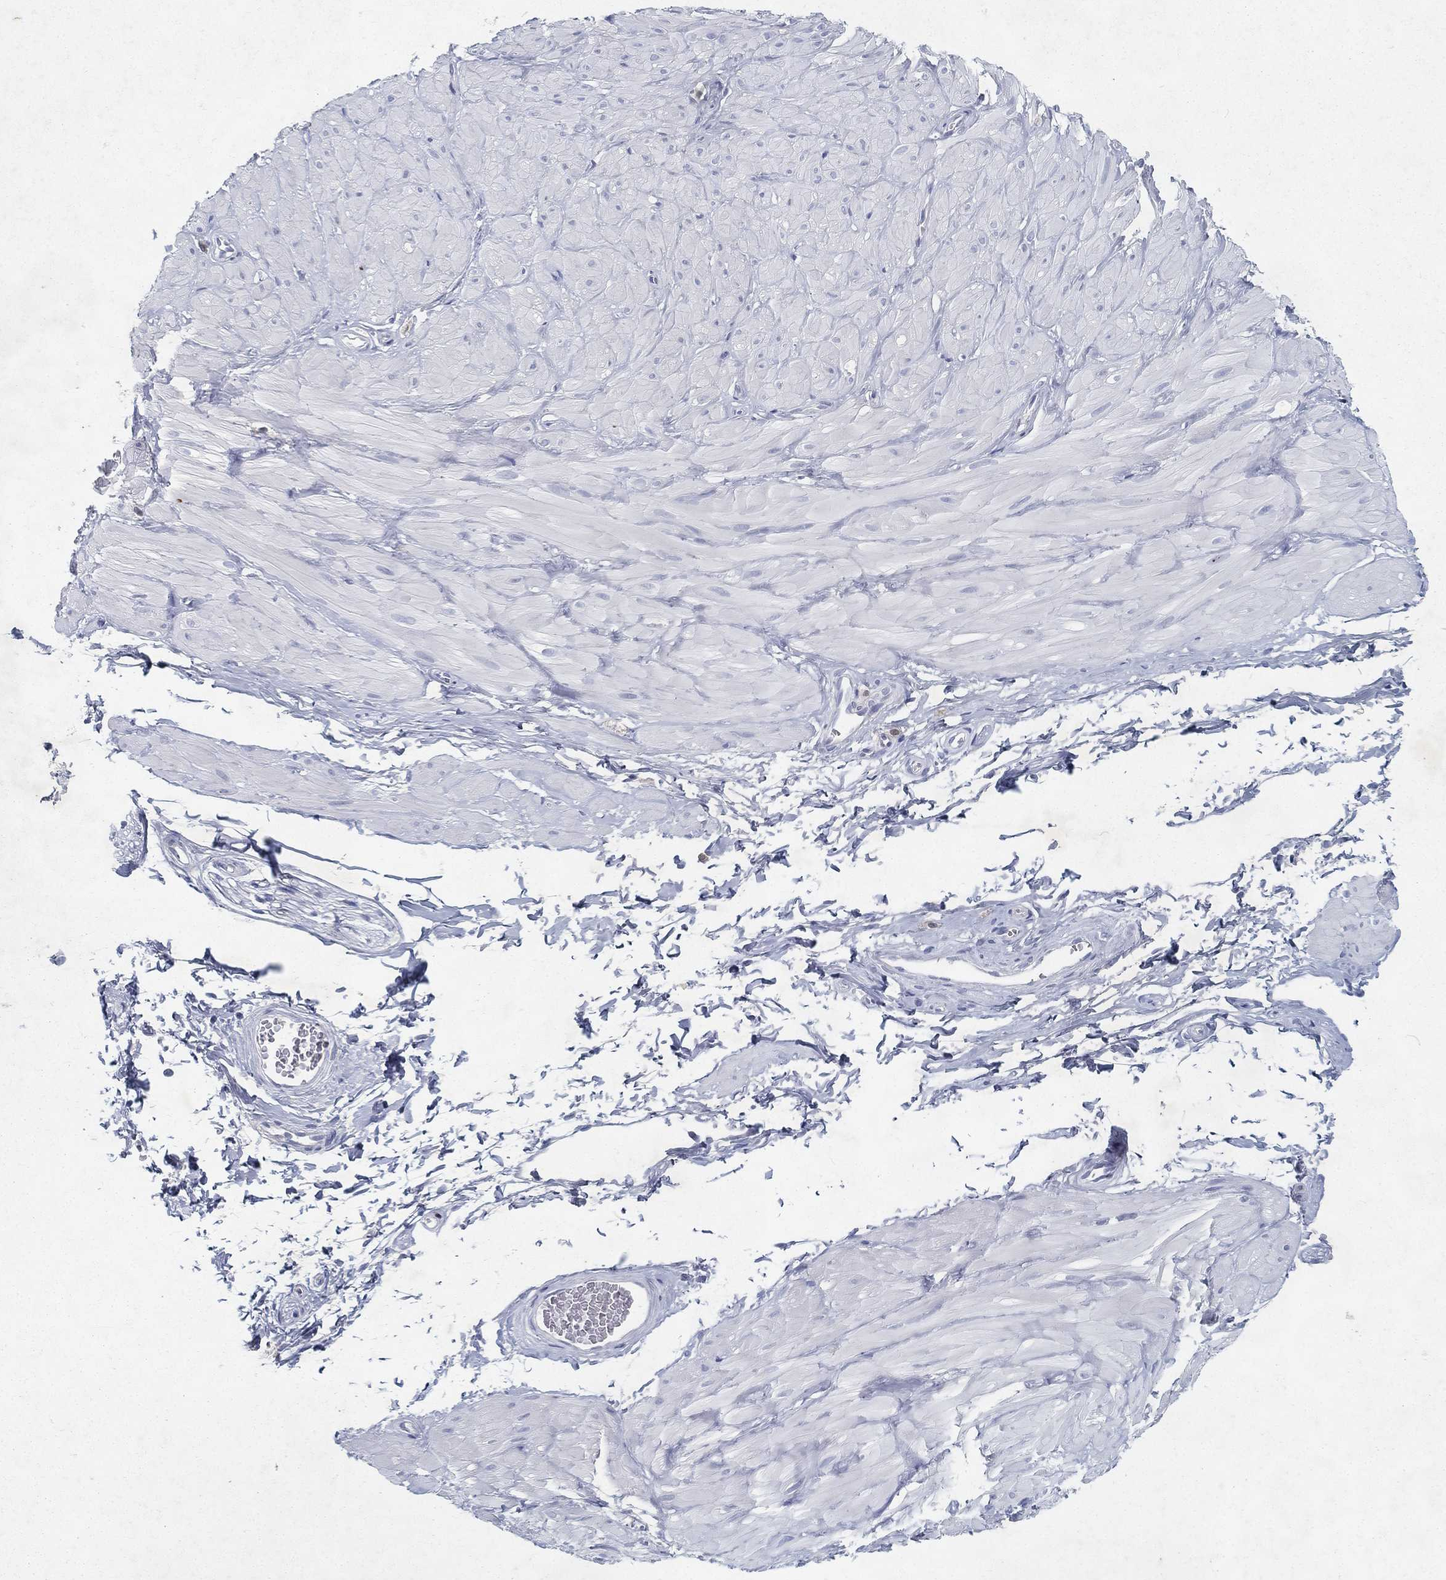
{"staining": {"intensity": "negative", "quantity": "none", "location": "none"}, "tissue": "soft tissue", "cell_type": "Fibroblasts", "image_type": "normal", "snomed": [{"axis": "morphology", "description": "Normal tissue, NOS"}, {"axis": "topography", "description": "Smooth muscle"}, {"axis": "topography", "description": "Peripheral nerve tissue"}], "caption": "The photomicrograph demonstrates no significant expression in fibroblasts of soft tissue. The staining is performed using DAB (3,3'-diaminobenzidine) brown chromogen with nuclei counter-stained in using hematoxylin.", "gene": "RGS13", "patient": {"sex": "male", "age": 22}}